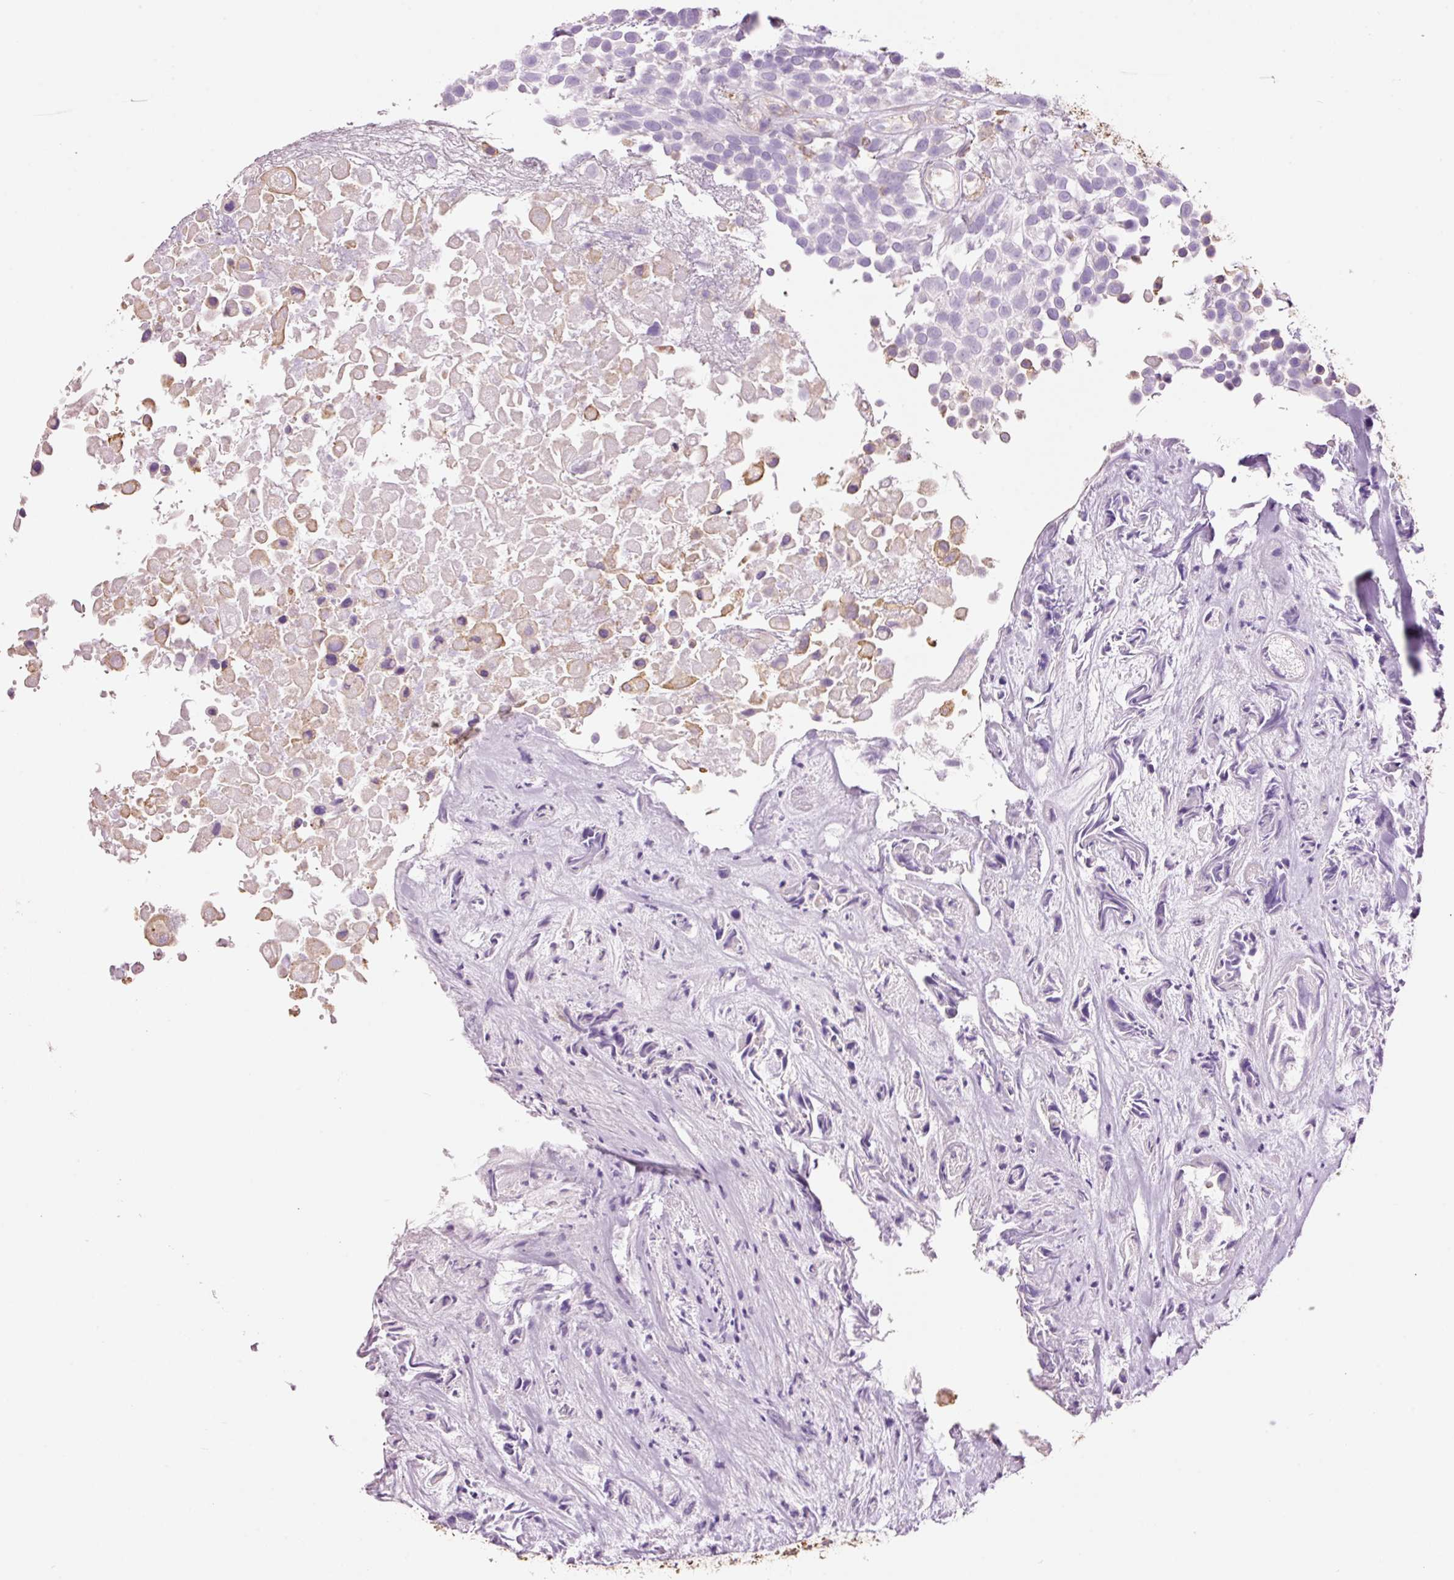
{"staining": {"intensity": "negative", "quantity": "none", "location": "none"}, "tissue": "urothelial cancer", "cell_type": "Tumor cells", "image_type": "cancer", "snomed": [{"axis": "morphology", "description": "Urothelial carcinoma, High grade"}, {"axis": "topography", "description": "Urinary bladder"}], "caption": "The image demonstrates no staining of tumor cells in urothelial cancer.", "gene": "GCG", "patient": {"sex": "male", "age": 56}}